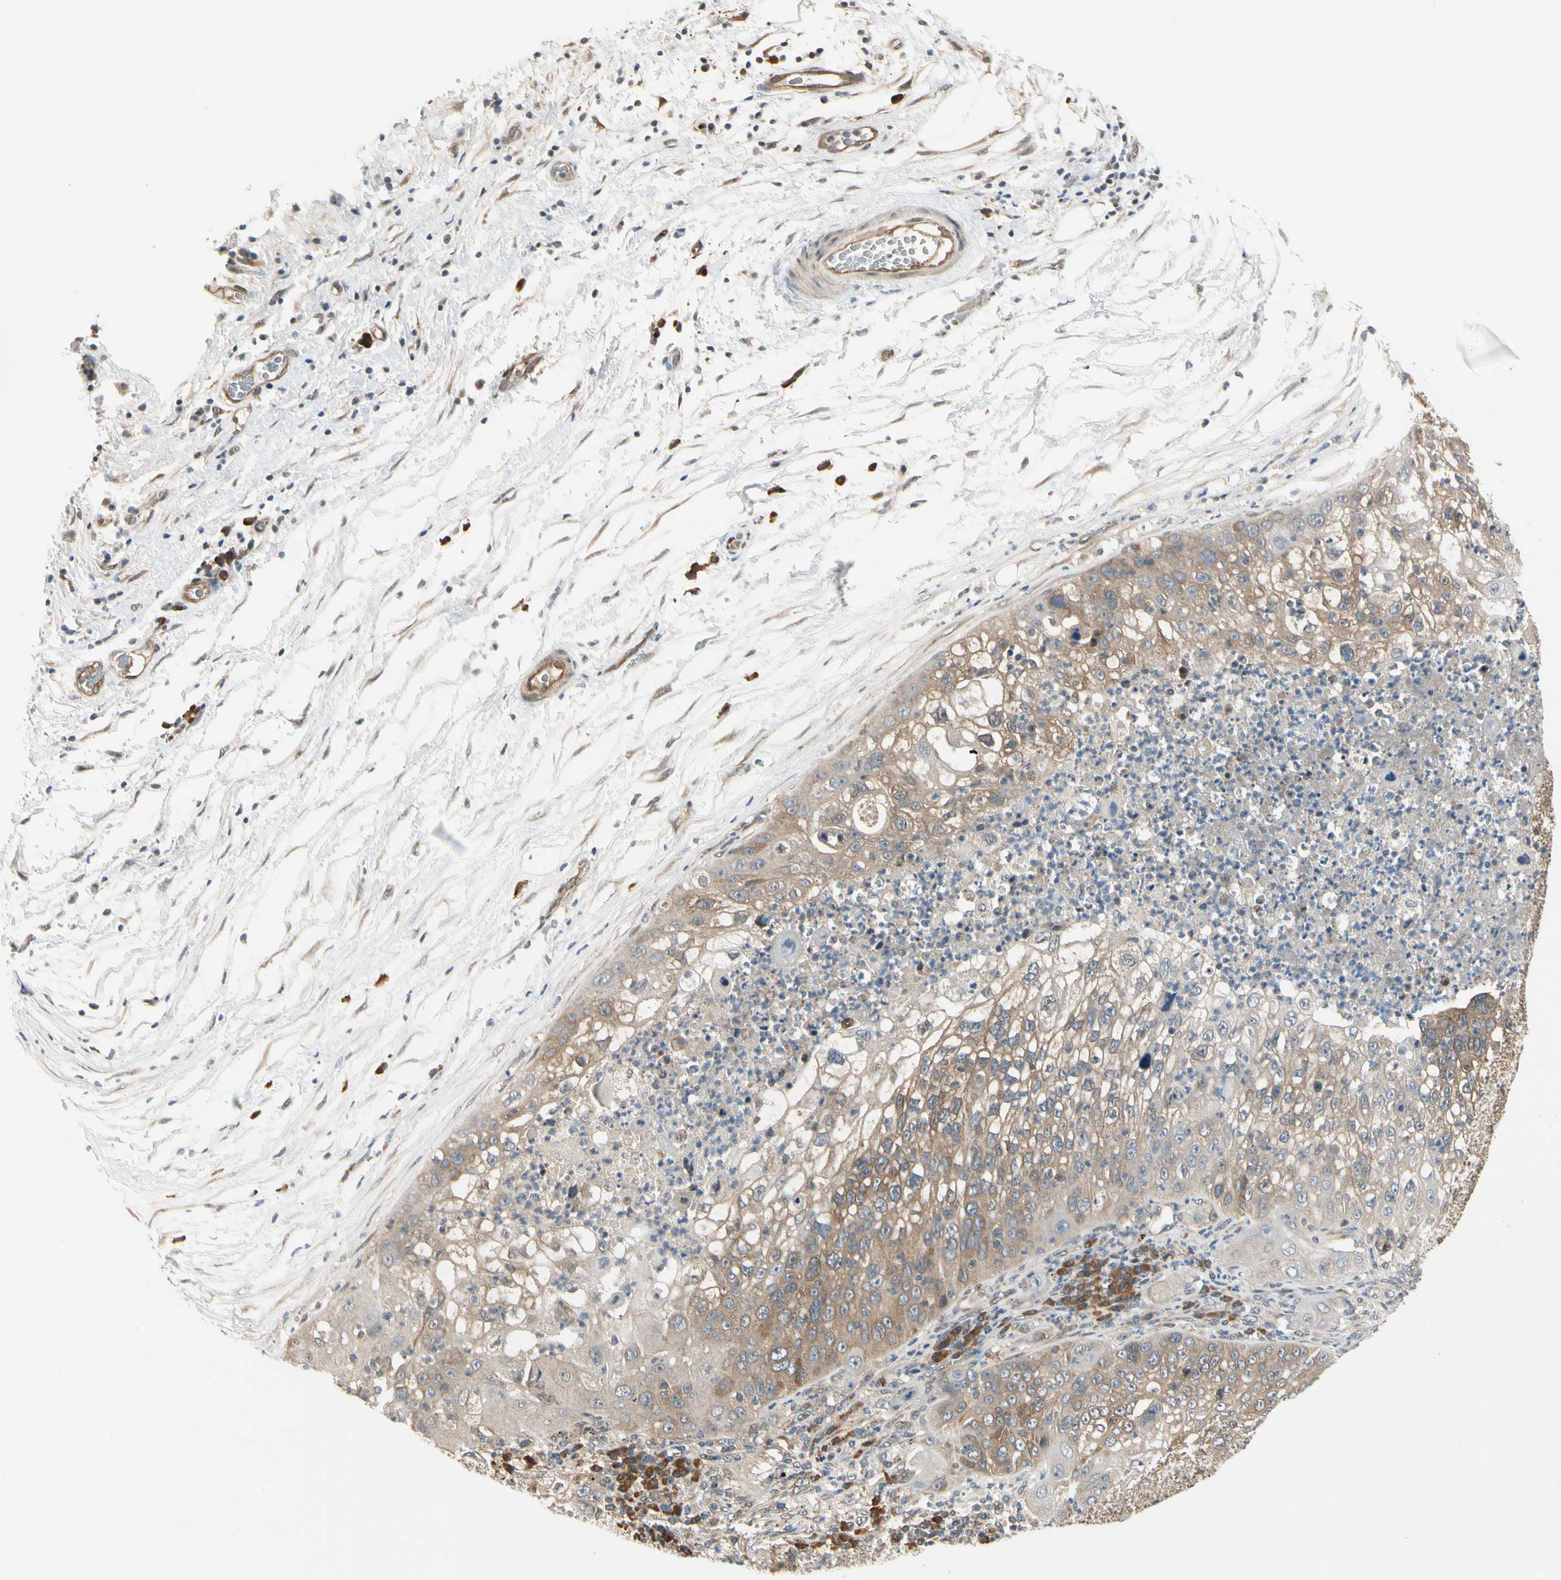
{"staining": {"intensity": "moderate", "quantity": ">75%", "location": "cytoplasmic/membranous"}, "tissue": "lung cancer", "cell_type": "Tumor cells", "image_type": "cancer", "snomed": [{"axis": "morphology", "description": "Inflammation, NOS"}, {"axis": "morphology", "description": "Squamous cell carcinoma, NOS"}, {"axis": "topography", "description": "Lymph node"}, {"axis": "topography", "description": "Soft tissue"}, {"axis": "topography", "description": "Lung"}], "caption": "Protein staining by immunohistochemistry (IHC) exhibits moderate cytoplasmic/membranous positivity in about >75% of tumor cells in squamous cell carcinoma (lung). The protein of interest is shown in brown color, while the nuclei are stained blue.", "gene": "RASGRF1", "patient": {"sex": "male", "age": 66}}